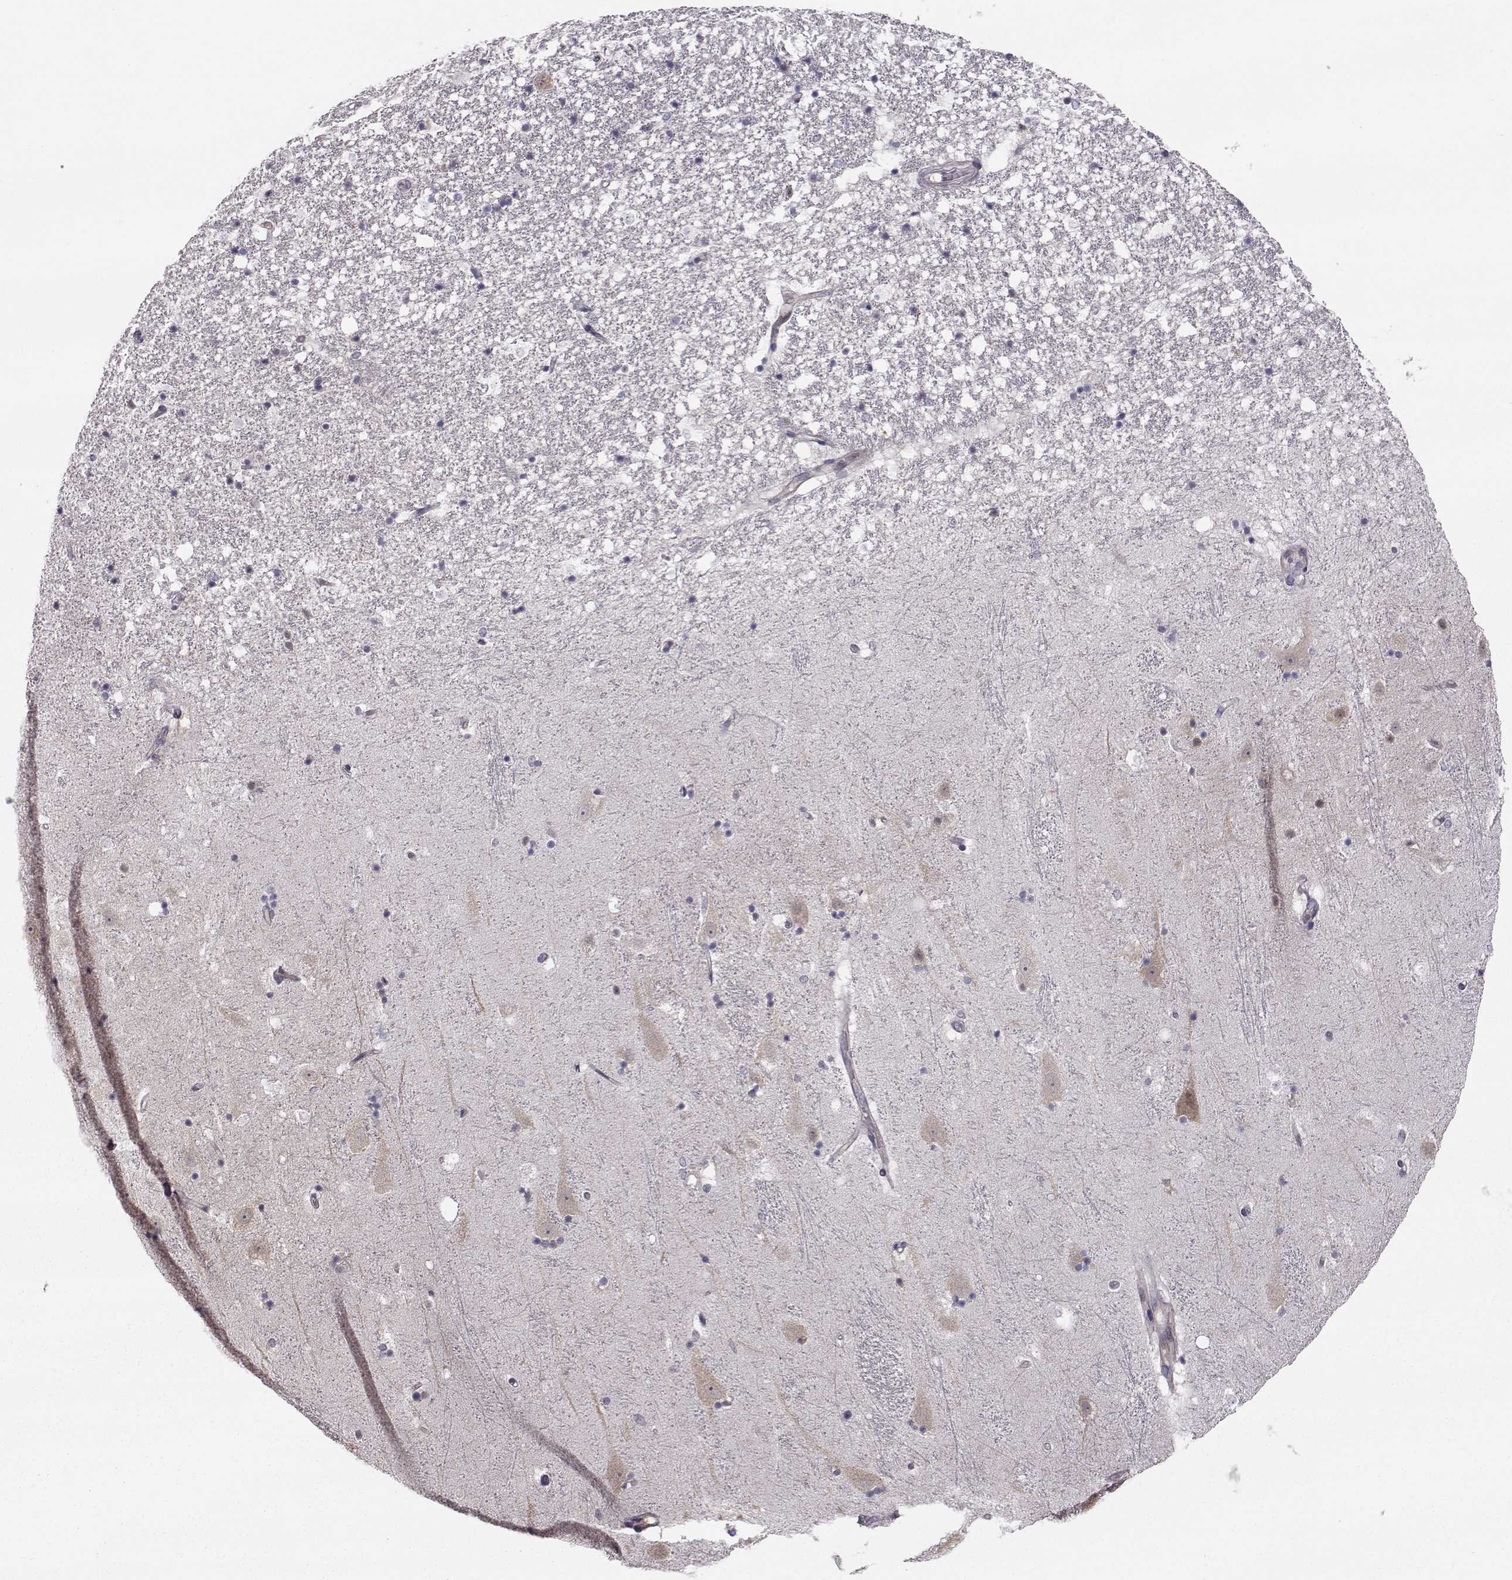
{"staining": {"intensity": "negative", "quantity": "none", "location": "none"}, "tissue": "hippocampus", "cell_type": "Glial cells", "image_type": "normal", "snomed": [{"axis": "morphology", "description": "Normal tissue, NOS"}, {"axis": "topography", "description": "Hippocampus"}], "caption": "Histopathology image shows no significant protein staining in glial cells of normal hippocampus. (DAB IHC, high magnification).", "gene": "HSP90AB1", "patient": {"sex": "male", "age": 49}}